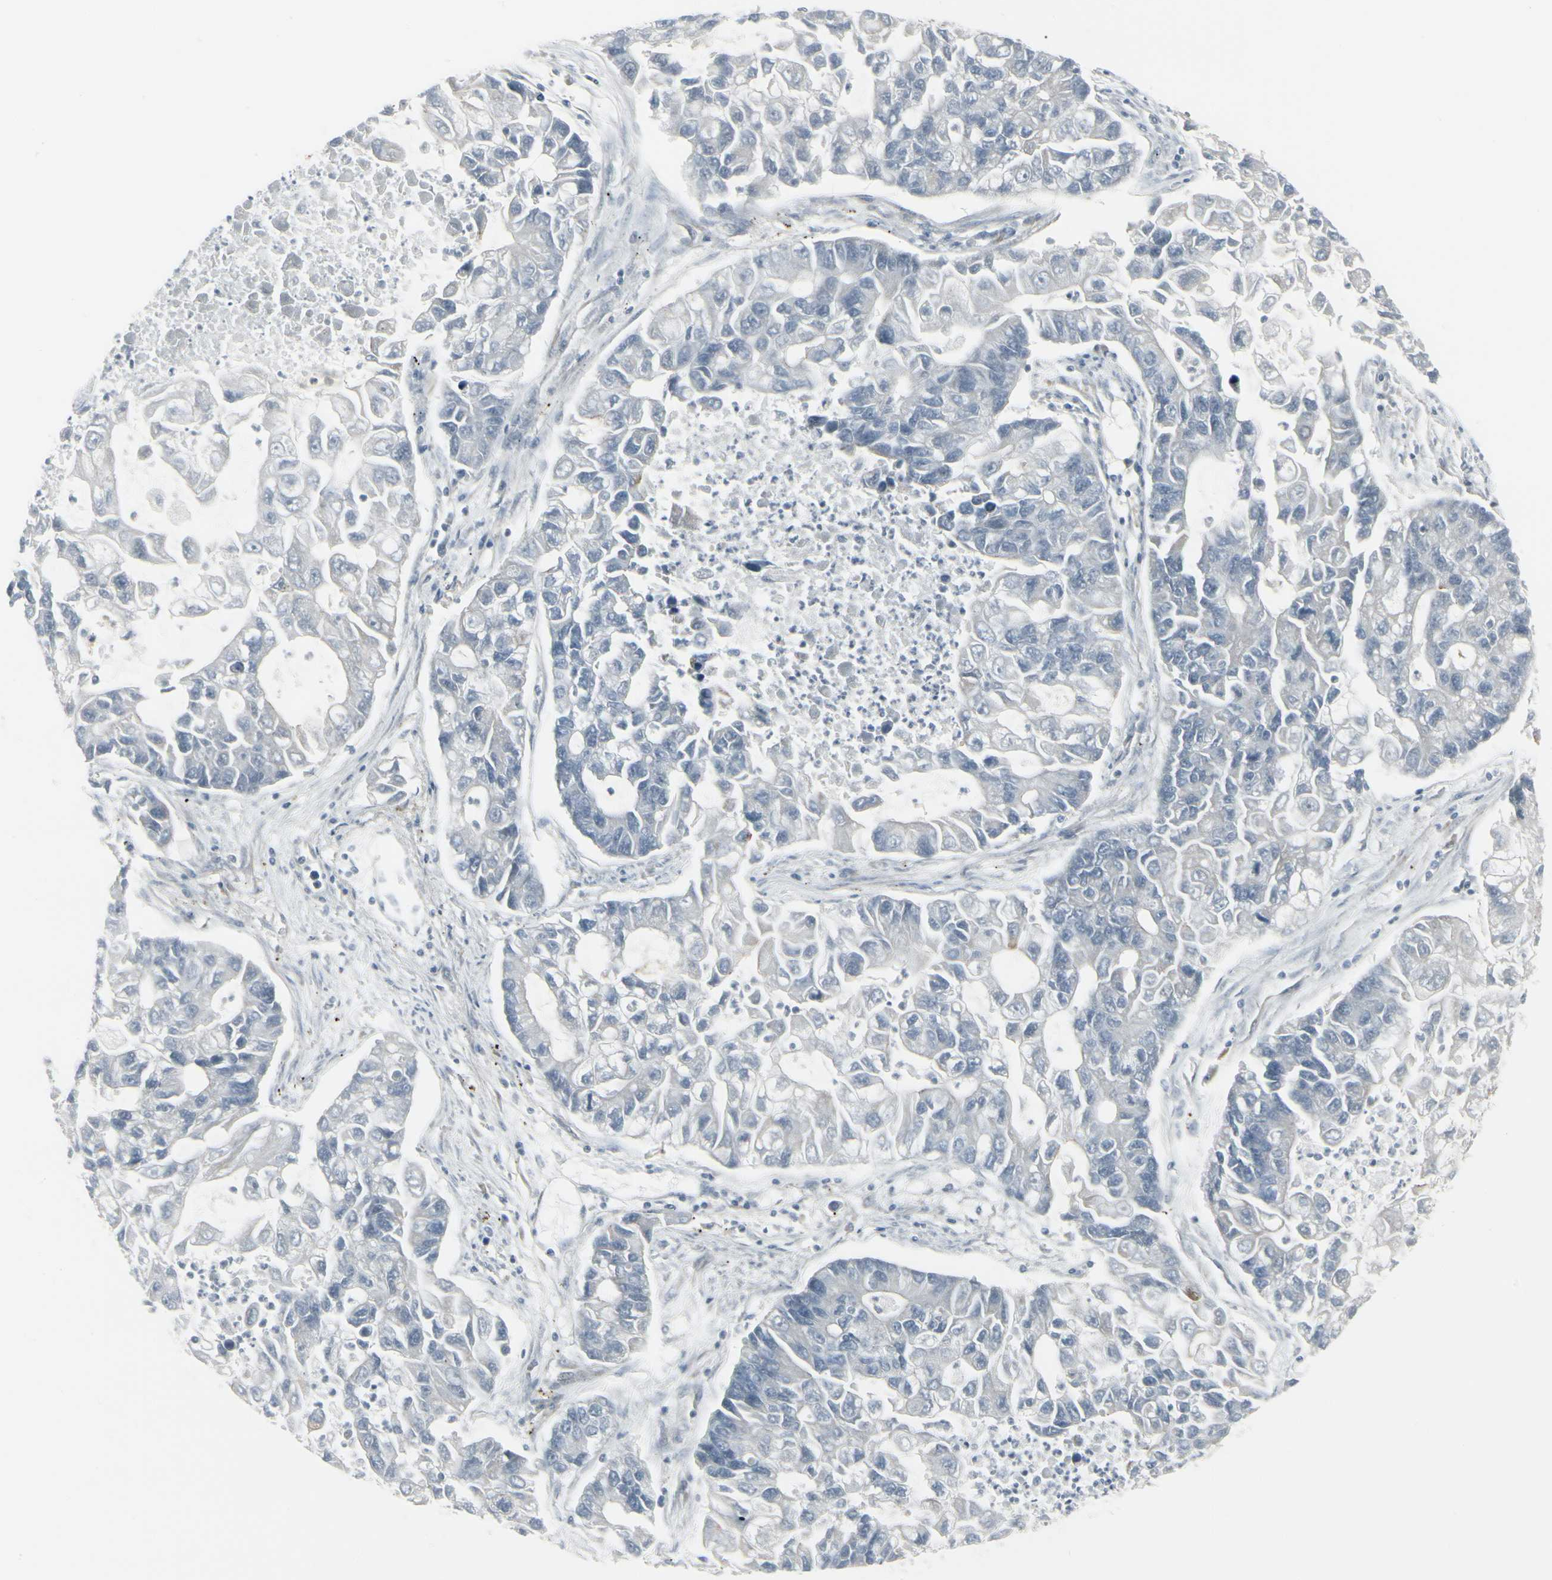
{"staining": {"intensity": "negative", "quantity": "none", "location": "none"}, "tissue": "lung cancer", "cell_type": "Tumor cells", "image_type": "cancer", "snomed": [{"axis": "morphology", "description": "Adenocarcinoma, NOS"}, {"axis": "topography", "description": "Lung"}], "caption": "High magnification brightfield microscopy of adenocarcinoma (lung) stained with DAB (brown) and counterstained with hematoxylin (blue): tumor cells show no significant positivity. (DAB (3,3'-diaminobenzidine) IHC with hematoxylin counter stain).", "gene": "EPS15", "patient": {"sex": "female", "age": 51}}